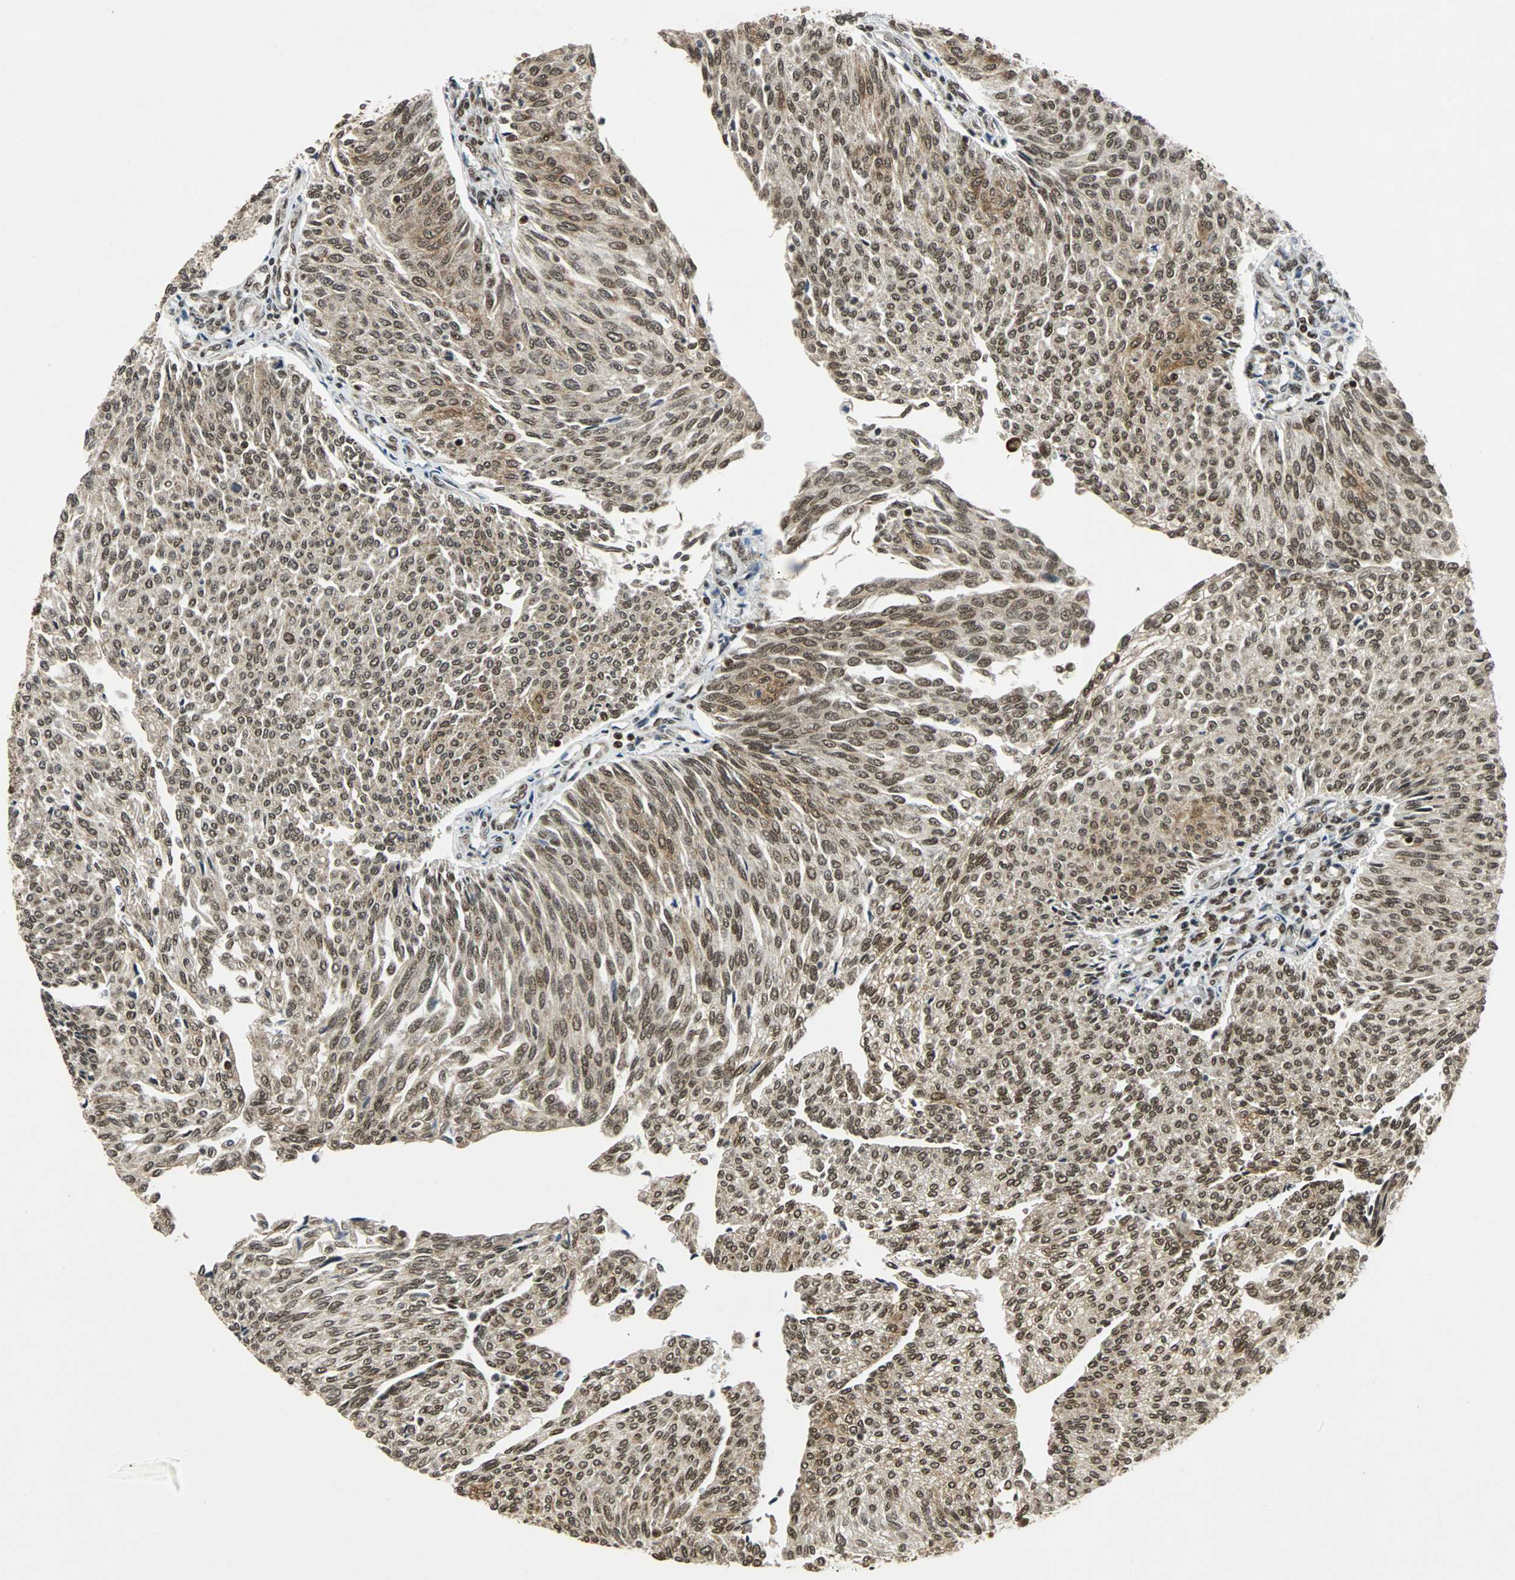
{"staining": {"intensity": "strong", "quantity": ">75%", "location": "cytoplasmic/membranous,nuclear"}, "tissue": "urothelial cancer", "cell_type": "Tumor cells", "image_type": "cancer", "snomed": [{"axis": "morphology", "description": "Urothelial carcinoma, Low grade"}, {"axis": "topography", "description": "Urinary bladder"}], "caption": "Immunohistochemistry histopathology image of urothelial cancer stained for a protein (brown), which demonstrates high levels of strong cytoplasmic/membranous and nuclear positivity in approximately >75% of tumor cells.", "gene": "TAF5", "patient": {"sex": "female", "age": 79}}